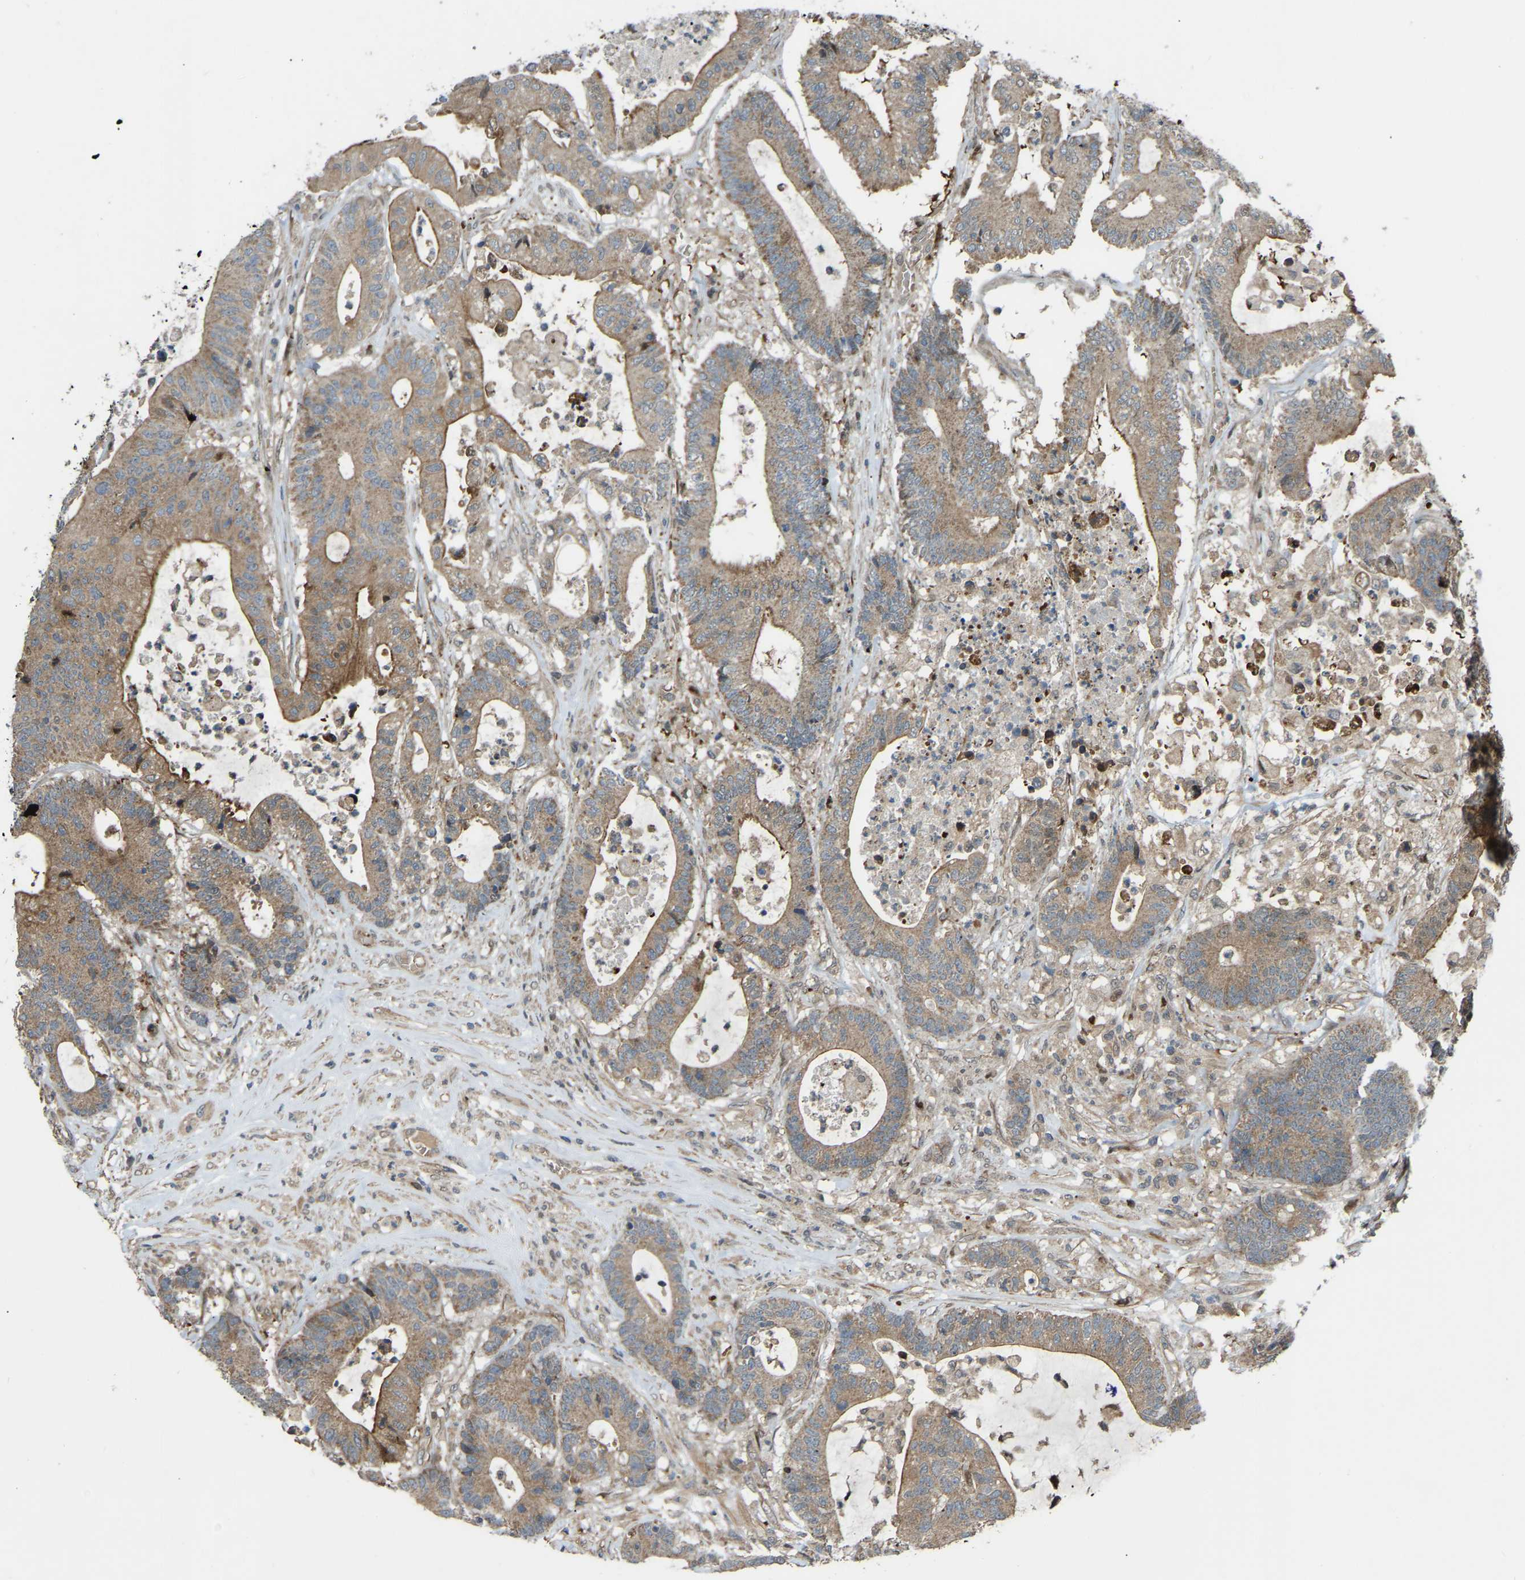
{"staining": {"intensity": "moderate", "quantity": ">75%", "location": "cytoplasmic/membranous"}, "tissue": "colorectal cancer", "cell_type": "Tumor cells", "image_type": "cancer", "snomed": [{"axis": "morphology", "description": "Adenocarcinoma, NOS"}, {"axis": "topography", "description": "Colon"}], "caption": "Colorectal cancer (adenocarcinoma) was stained to show a protein in brown. There is medium levels of moderate cytoplasmic/membranous expression in approximately >75% of tumor cells.", "gene": "C21orf91", "patient": {"sex": "female", "age": 84}}